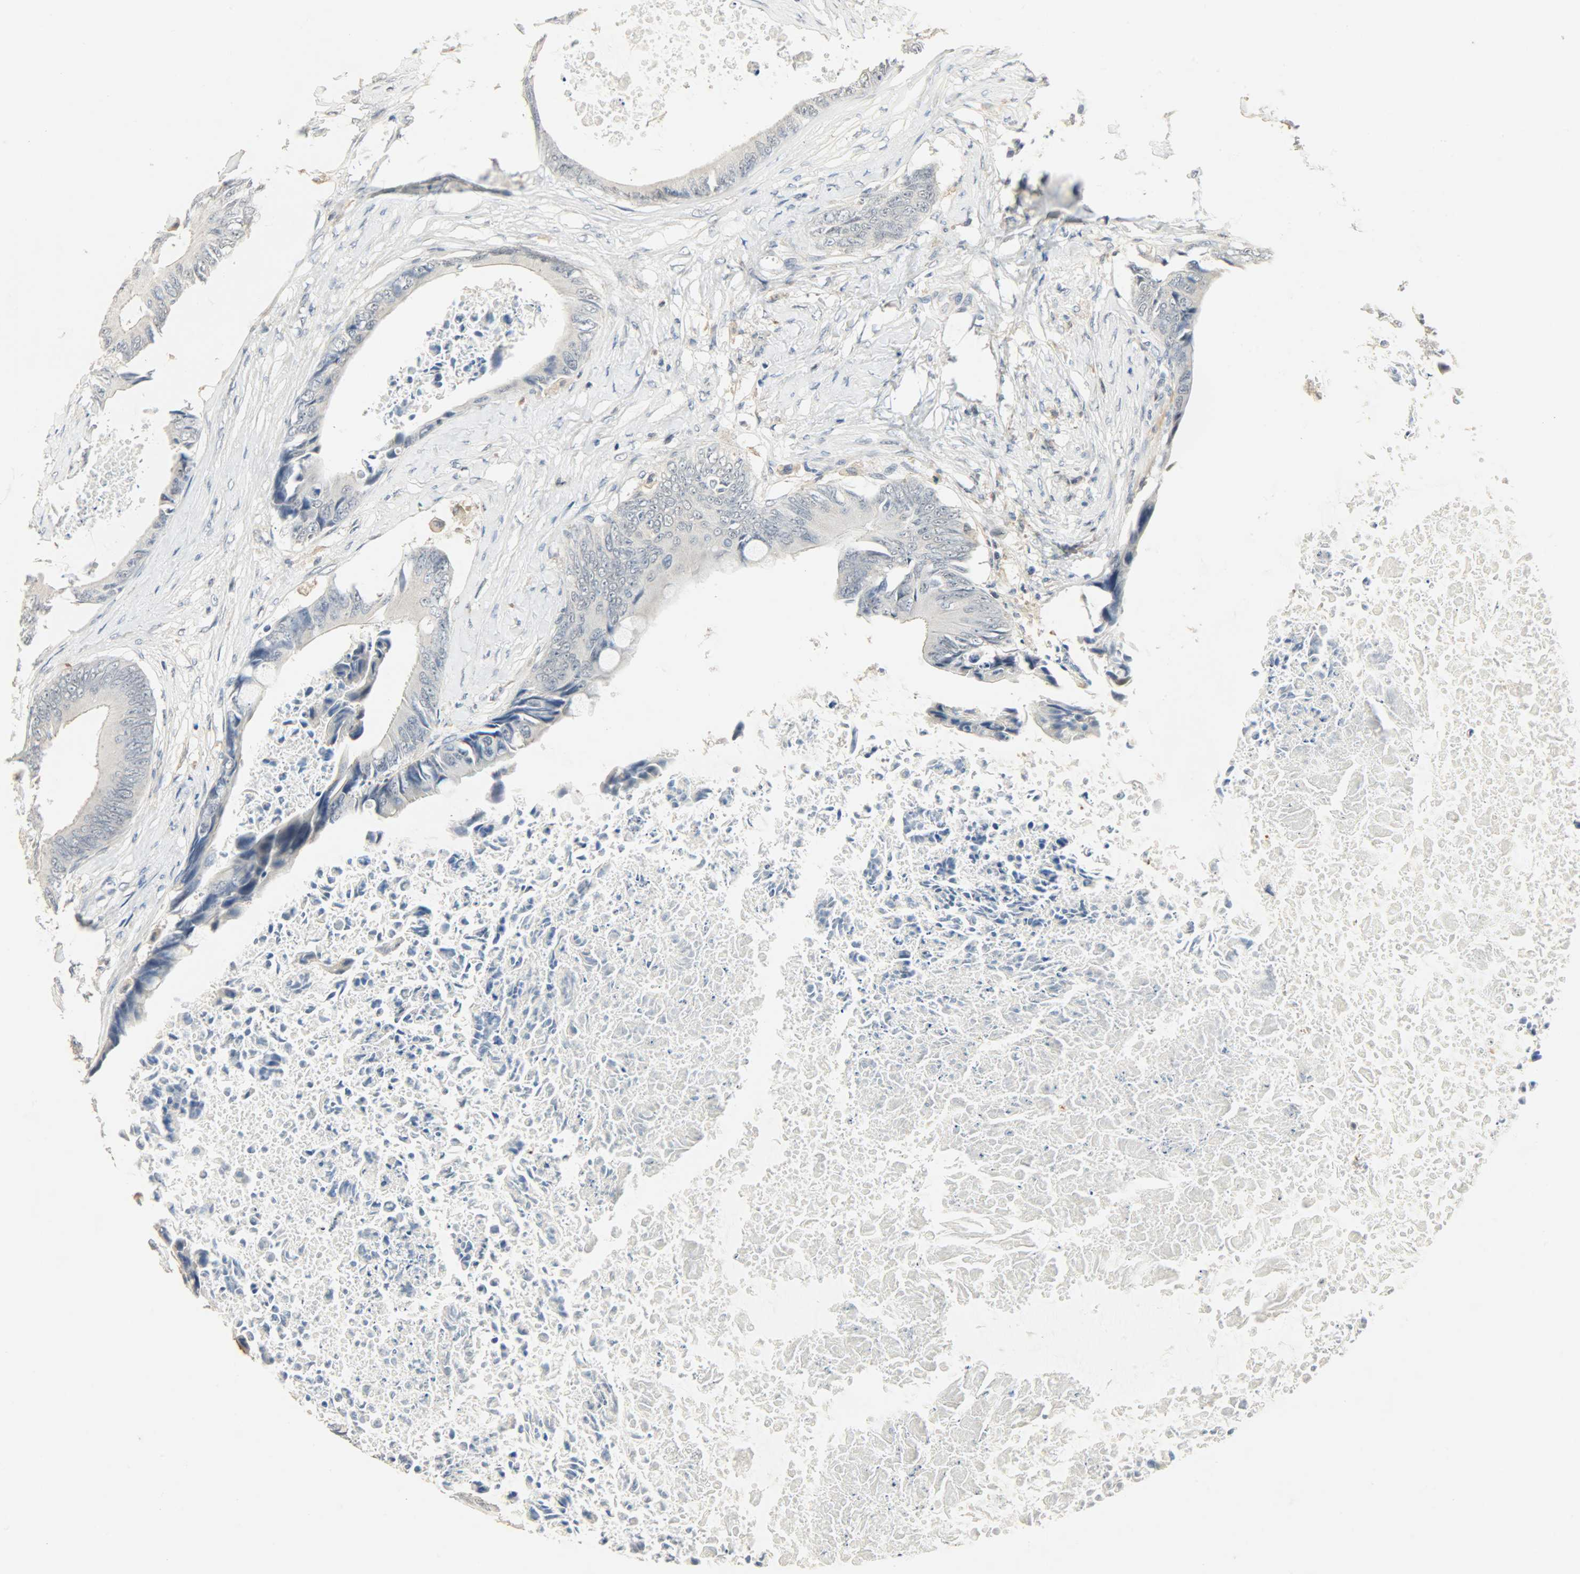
{"staining": {"intensity": "negative", "quantity": "none", "location": "none"}, "tissue": "colorectal cancer", "cell_type": "Tumor cells", "image_type": "cancer", "snomed": [{"axis": "morphology", "description": "Normal tissue, NOS"}, {"axis": "morphology", "description": "Adenocarcinoma, NOS"}, {"axis": "topography", "description": "Rectum"}, {"axis": "topography", "description": "Peripheral nerve tissue"}], "caption": "An IHC image of colorectal adenocarcinoma is shown. There is no staining in tumor cells of colorectal adenocarcinoma.", "gene": "SKAP2", "patient": {"sex": "female", "age": 77}}